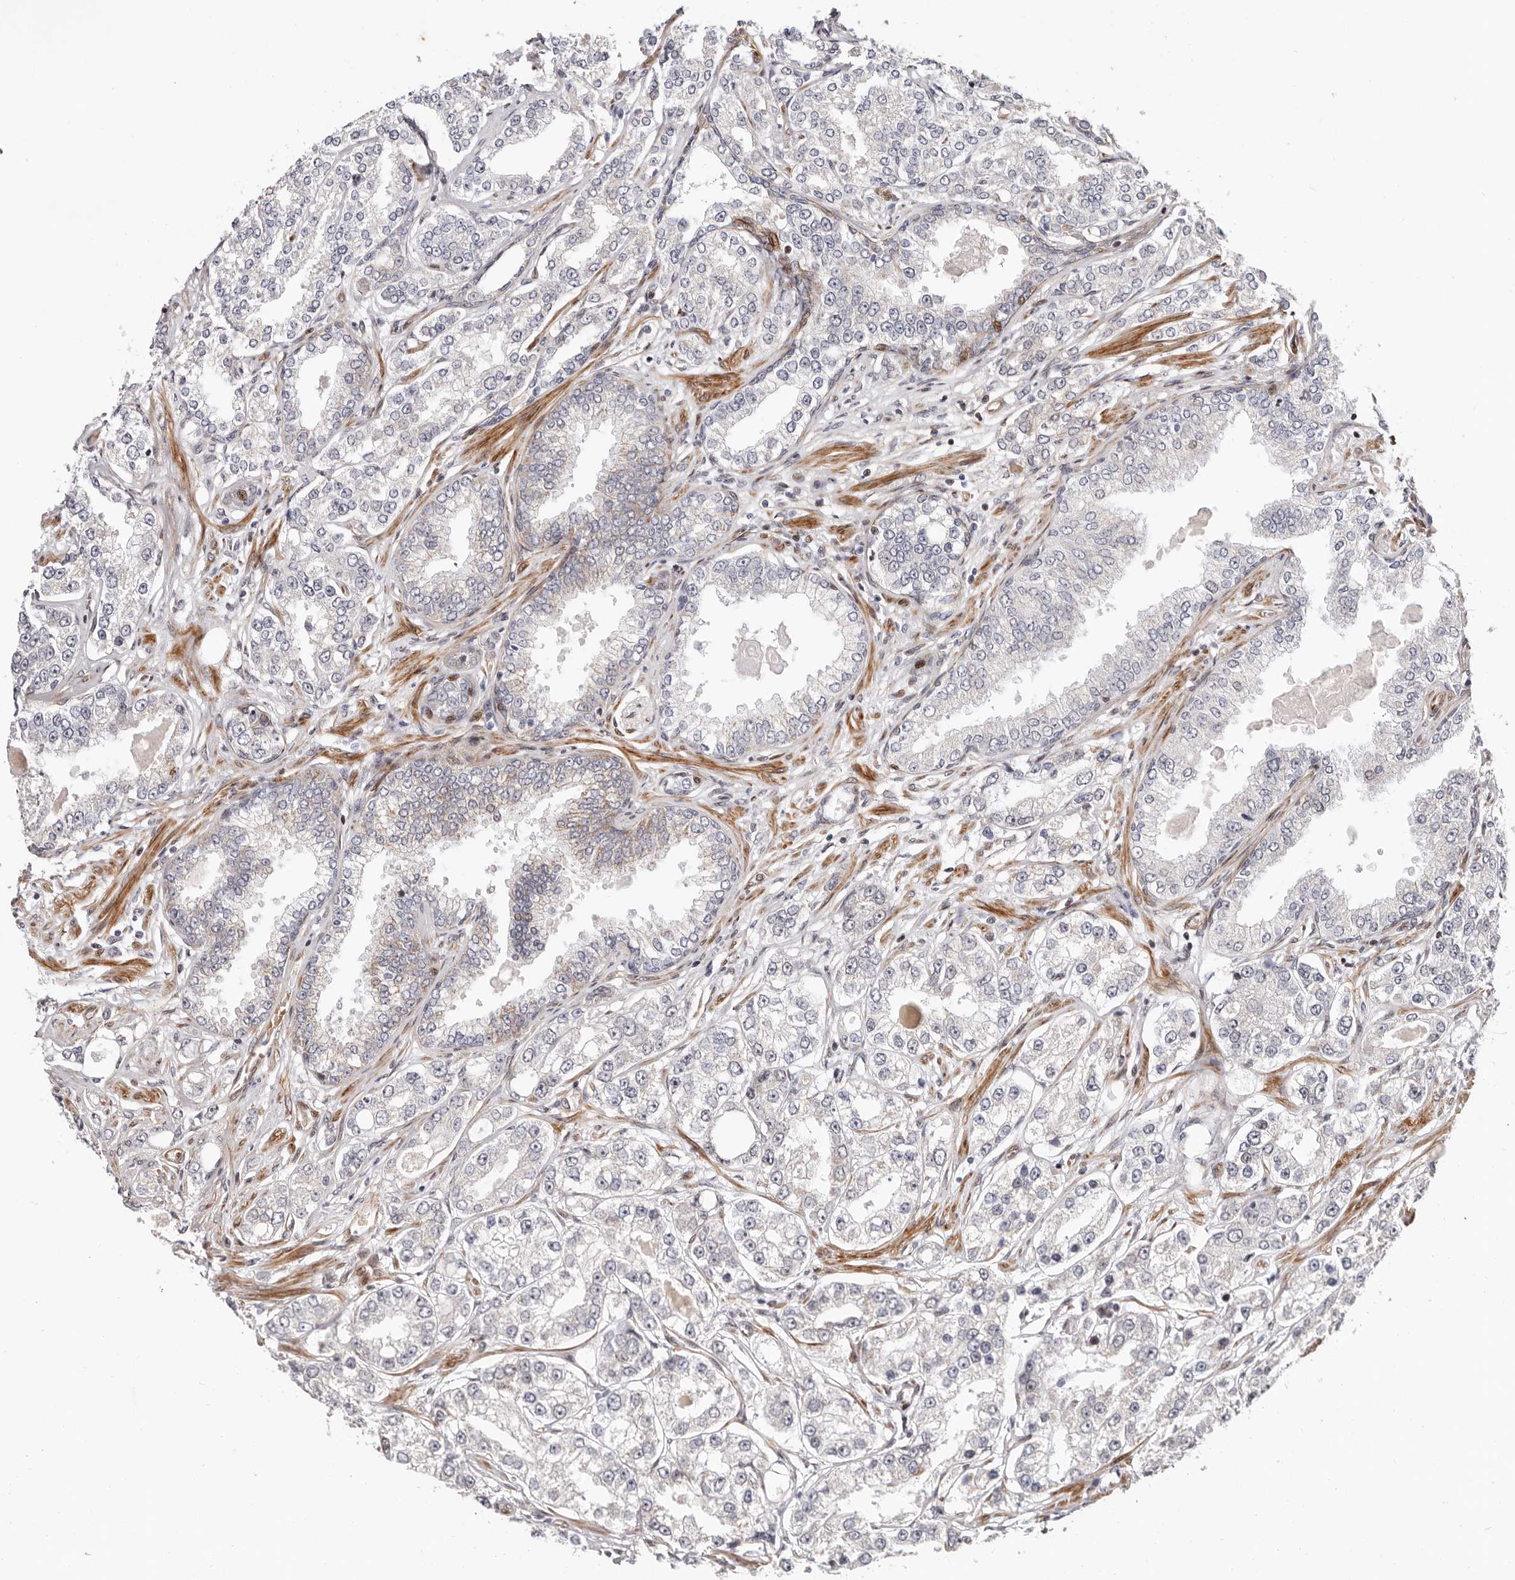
{"staining": {"intensity": "weak", "quantity": "<25%", "location": "cytoplasmic/membranous"}, "tissue": "prostate cancer", "cell_type": "Tumor cells", "image_type": "cancer", "snomed": [{"axis": "morphology", "description": "Normal tissue, NOS"}, {"axis": "morphology", "description": "Adenocarcinoma, High grade"}, {"axis": "topography", "description": "Prostate"}], "caption": "The micrograph shows no significant expression in tumor cells of adenocarcinoma (high-grade) (prostate).", "gene": "EPHX3", "patient": {"sex": "male", "age": 83}}